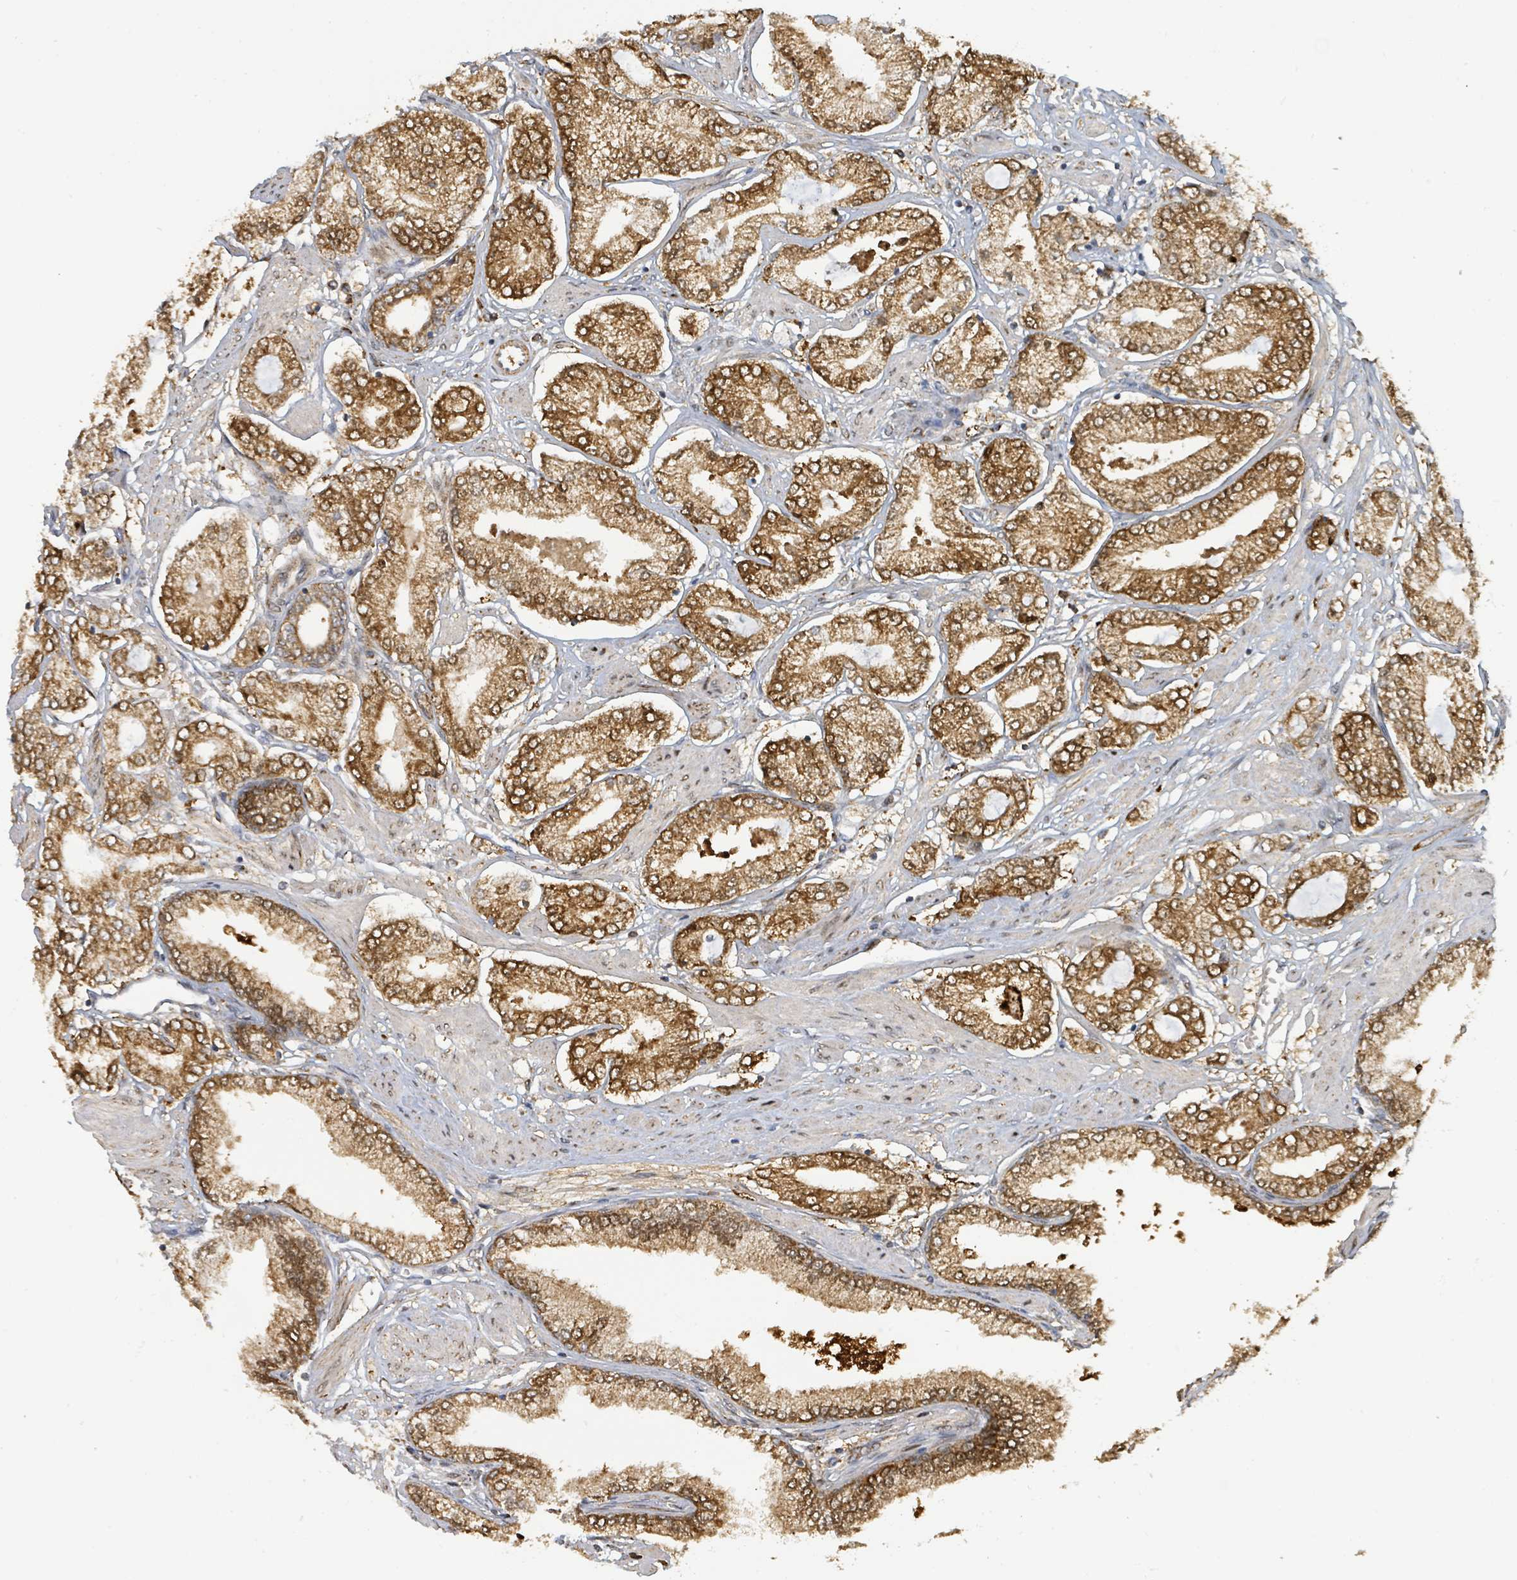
{"staining": {"intensity": "strong", "quantity": ">75%", "location": "cytoplasmic/membranous"}, "tissue": "prostate cancer", "cell_type": "Tumor cells", "image_type": "cancer", "snomed": [{"axis": "morphology", "description": "Adenocarcinoma, High grade"}, {"axis": "topography", "description": "Prostate and seminal vesicle, NOS"}], "caption": "A histopathology image showing strong cytoplasmic/membranous staining in approximately >75% of tumor cells in adenocarcinoma (high-grade) (prostate), as visualized by brown immunohistochemical staining.", "gene": "PSMB7", "patient": {"sex": "male", "age": 64}}